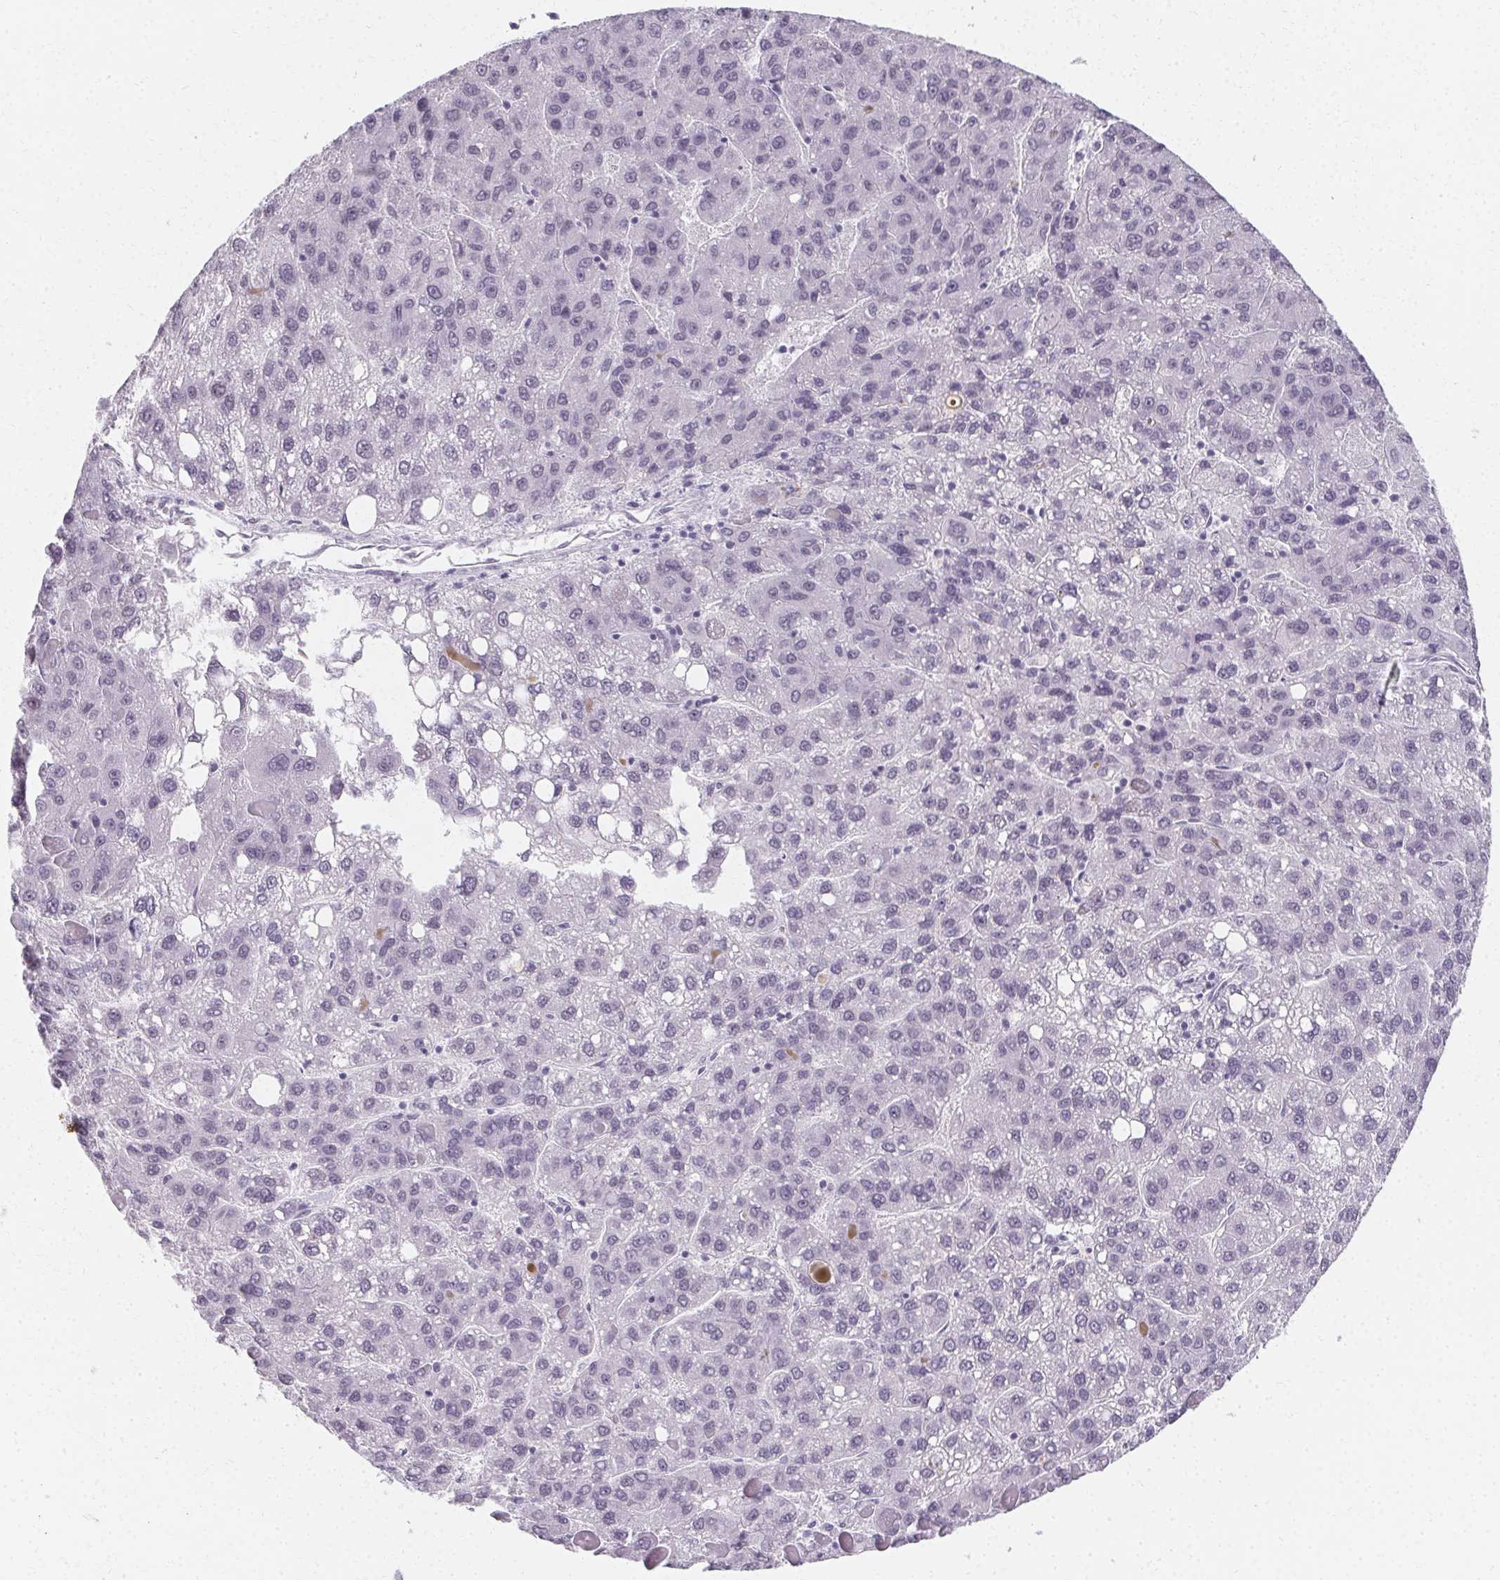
{"staining": {"intensity": "negative", "quantity": "none", "location": "none"}, "tissue": "liver cancer", "cell_type": "Tumor cells", "image_type": "cancer", "snomed": [{"axis": "morphology", "description": "Carcinoma, Hepatocellular, NOS"}, {"axis": "topography", "description": "Liver"}], "caption": "DAB immunohistochemical staining of hepatocellular carcinoma (liver) exhibits no significant positivity in tumor cells. The staining was performed using DAB (3,3'-diaminobenzidine) to visualize the protein expression in brown, while the nuclei were stained in blue with hematoxylin (Magnification: 20x).", "gene": "SYNPR", "patient": {"sex": "female", "age": 82}}